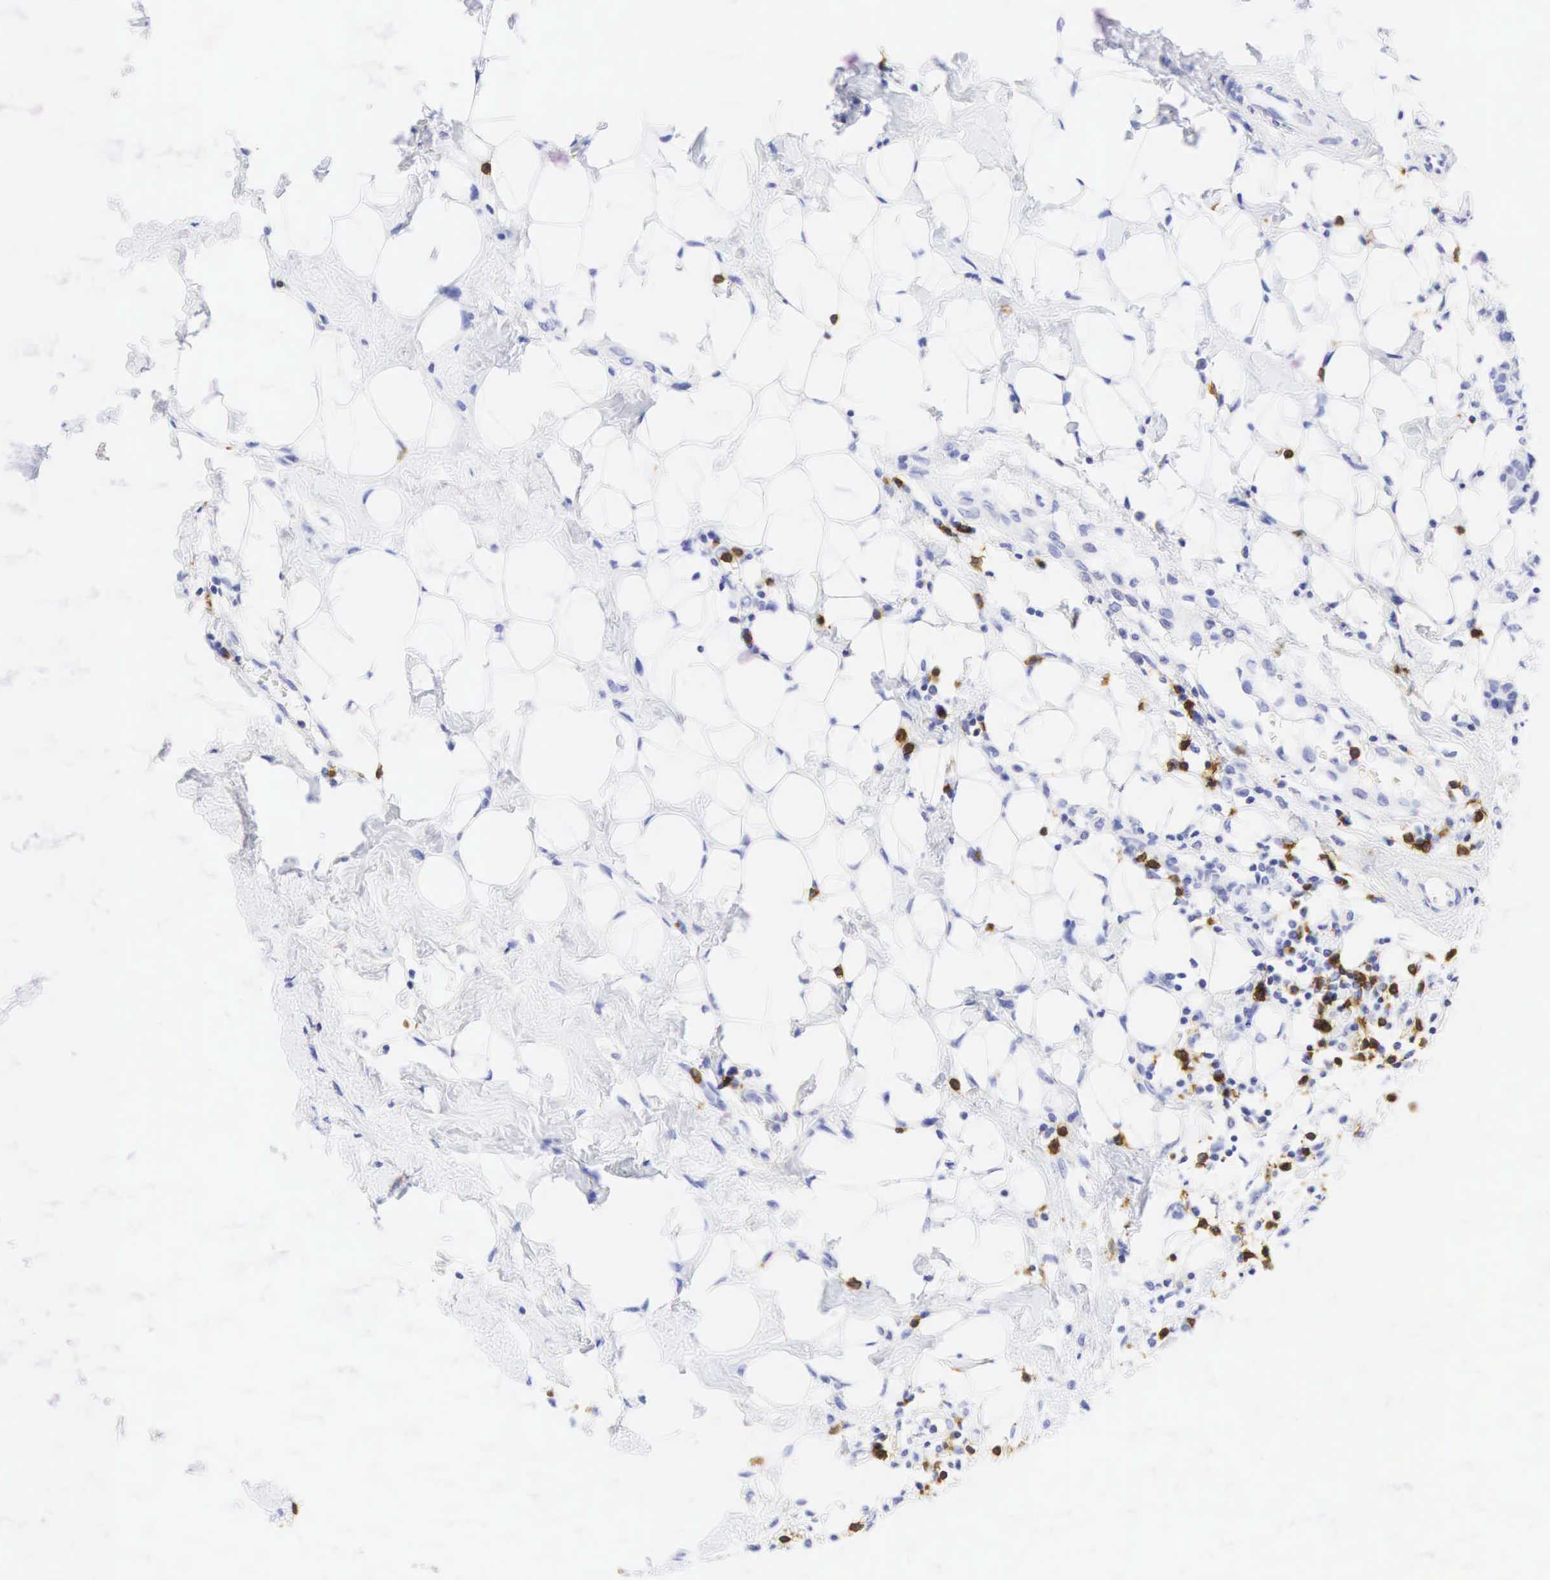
{"staining": {"intensity": "negative", "quantity": "none", "location": "none"}, "tissue": "breast cancer", "cell_type": "Tumor cells", "image_type": "cancer", "snomed": [{"axis": "morphology", "description": "Duct carcinoma"}, {"axis": "topography", "description": "Breast"}], "caption": "High power microscopy micrograph of an IHC micrograph of intraductal carcinoma (breast), revealing no significant positivity in tumor cells.", "gene": "CD8A", "patient": {"sex": "female", "age": 39}}